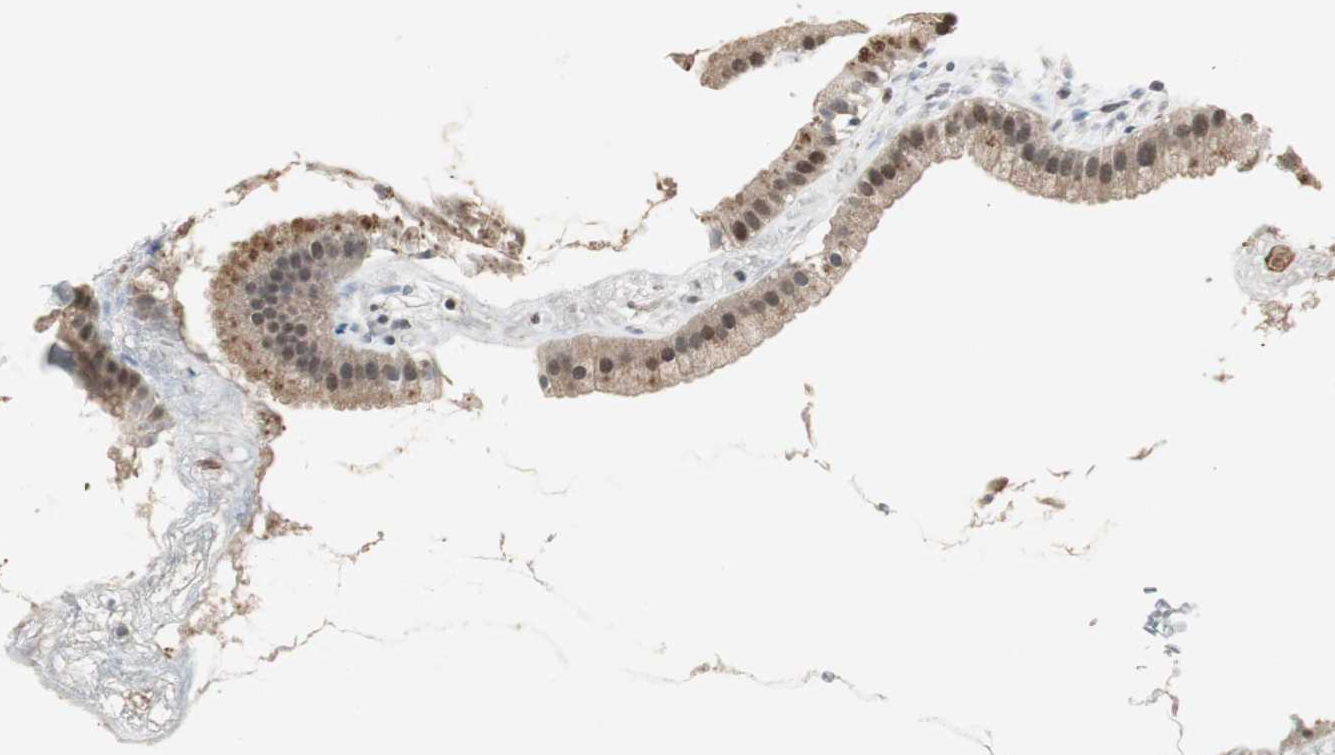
{"staining": {"intensity": "moderate", "quantity": ">75%", "location": "cytoplasmic/membranous,nuclear"}, "tissue": "gallbladder", "cell_type": "Glandular cells", "image_type": "normal", "snomed": [{"axis": "morphology", "description": "Normal tissue, NOS"}, {"axis": "topography", "description": "Gallbladder"}], "caption": "Normal gallbladder was stained to show a protein in brown. There is medium levels of moderate cytoplasmic/membranous,nuclear positivity in about >75% of glandular cells. (Brightfield microscopy of DAB IHC at high magnification).", "gene": "MPG", "patient": {"sex": "female", "age": 64}}